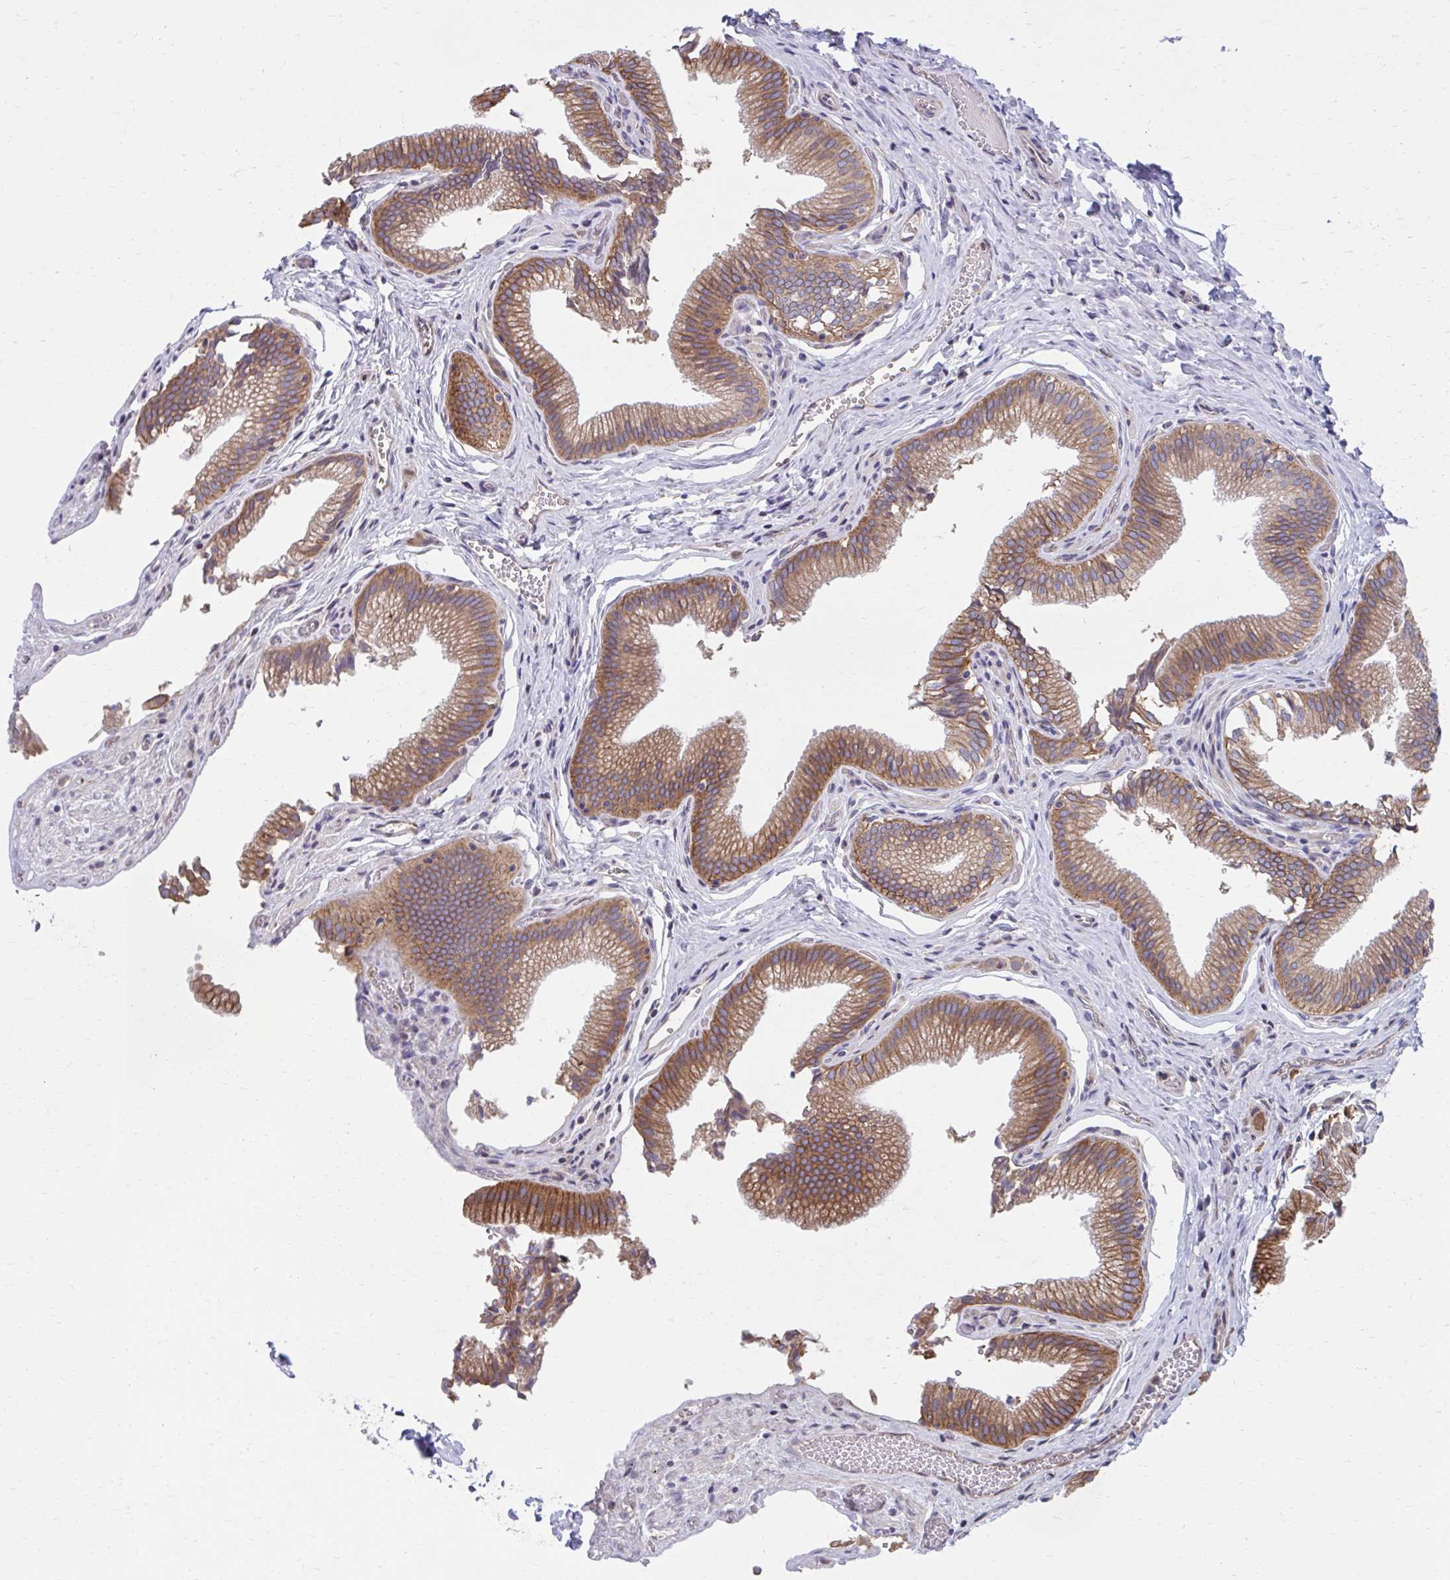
{"staining": {"intensity": "moderate", "quantity": ">75%", "location": "cytoplasmic/membranous"}, "tissue": "gallbladder", "cell_type": "Glandular cells", "image_type": "normal", "snomed": [{"axis": "morphology", "description": "Normal tissue, NOS"}, {"axis": "topography", "description": "Gallbladder"}, {"axis": "topography", "description": "Peripheral nerve tissue"}], "caption": "There is medium levels of moderate cytoplasmic/membranous expression in glandular cells of benign gallbladder, as demonstrated by immunohistochemical staining (brown color).", "gene": "ZNF778", "patient": {"sex": "male", "age": 17}}